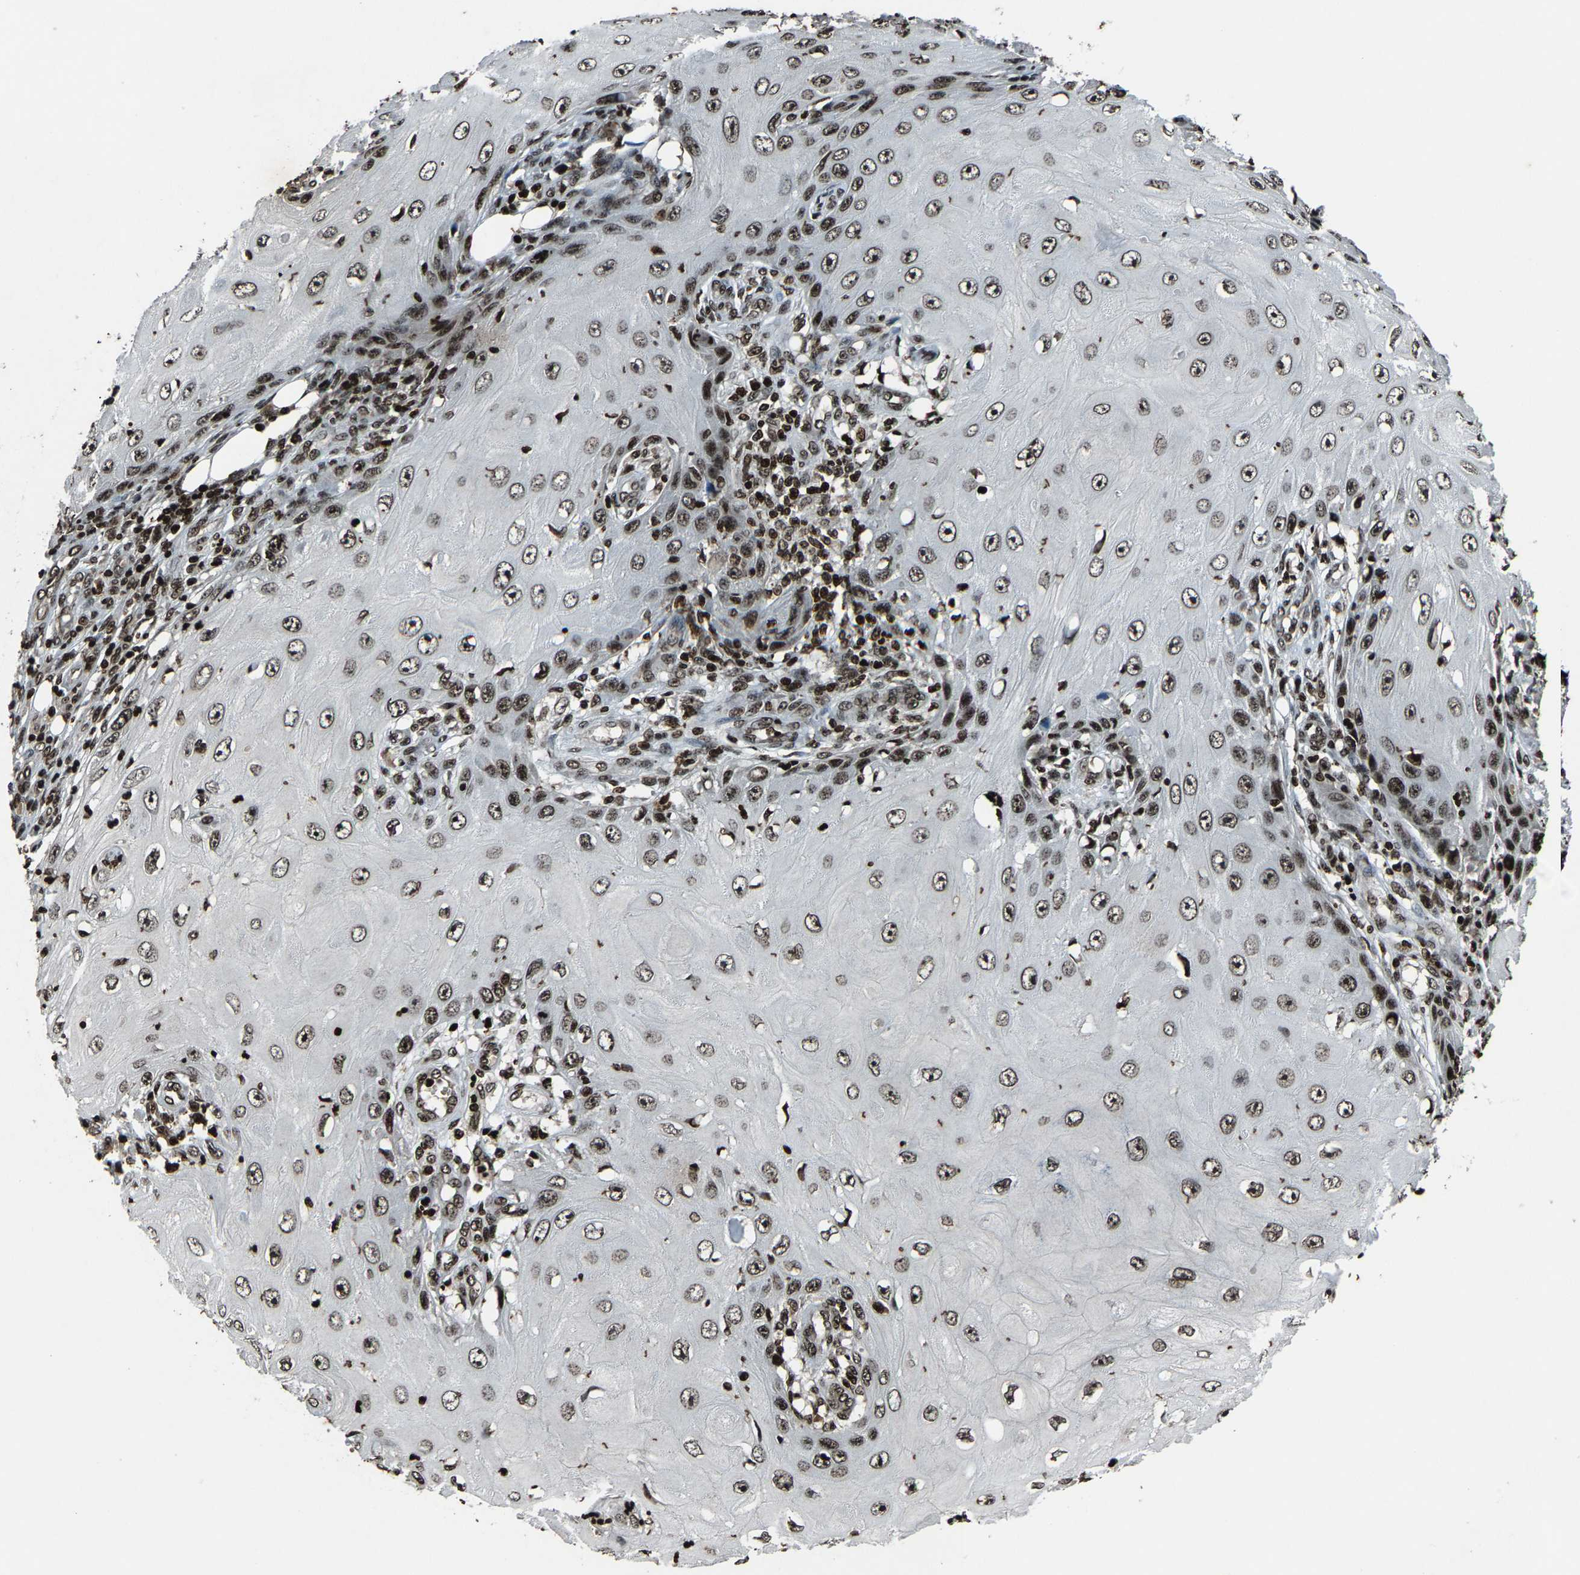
{"staining": {"intensity": "moderate", "quantity": ">75%", "location": "nuclear"}, "tissue": "skin cancer", "cell_type": "Tumor cells", "image_type": "cancer", "snomed": [{"axis": "morphology", "description": "Squamous cell carcinoma, NOS"}, {"axis": "topography", "description": "Skin"}], "caption": "A micrograph of human skin cancer stained for a protein demonstrates moderate nuclear brown staining in tumor cells. (DAB IHC, brown staining for protein, blue staining for nuclei).", "gene": "H4C1", "patient": {"sex": "female", "age": 73}}